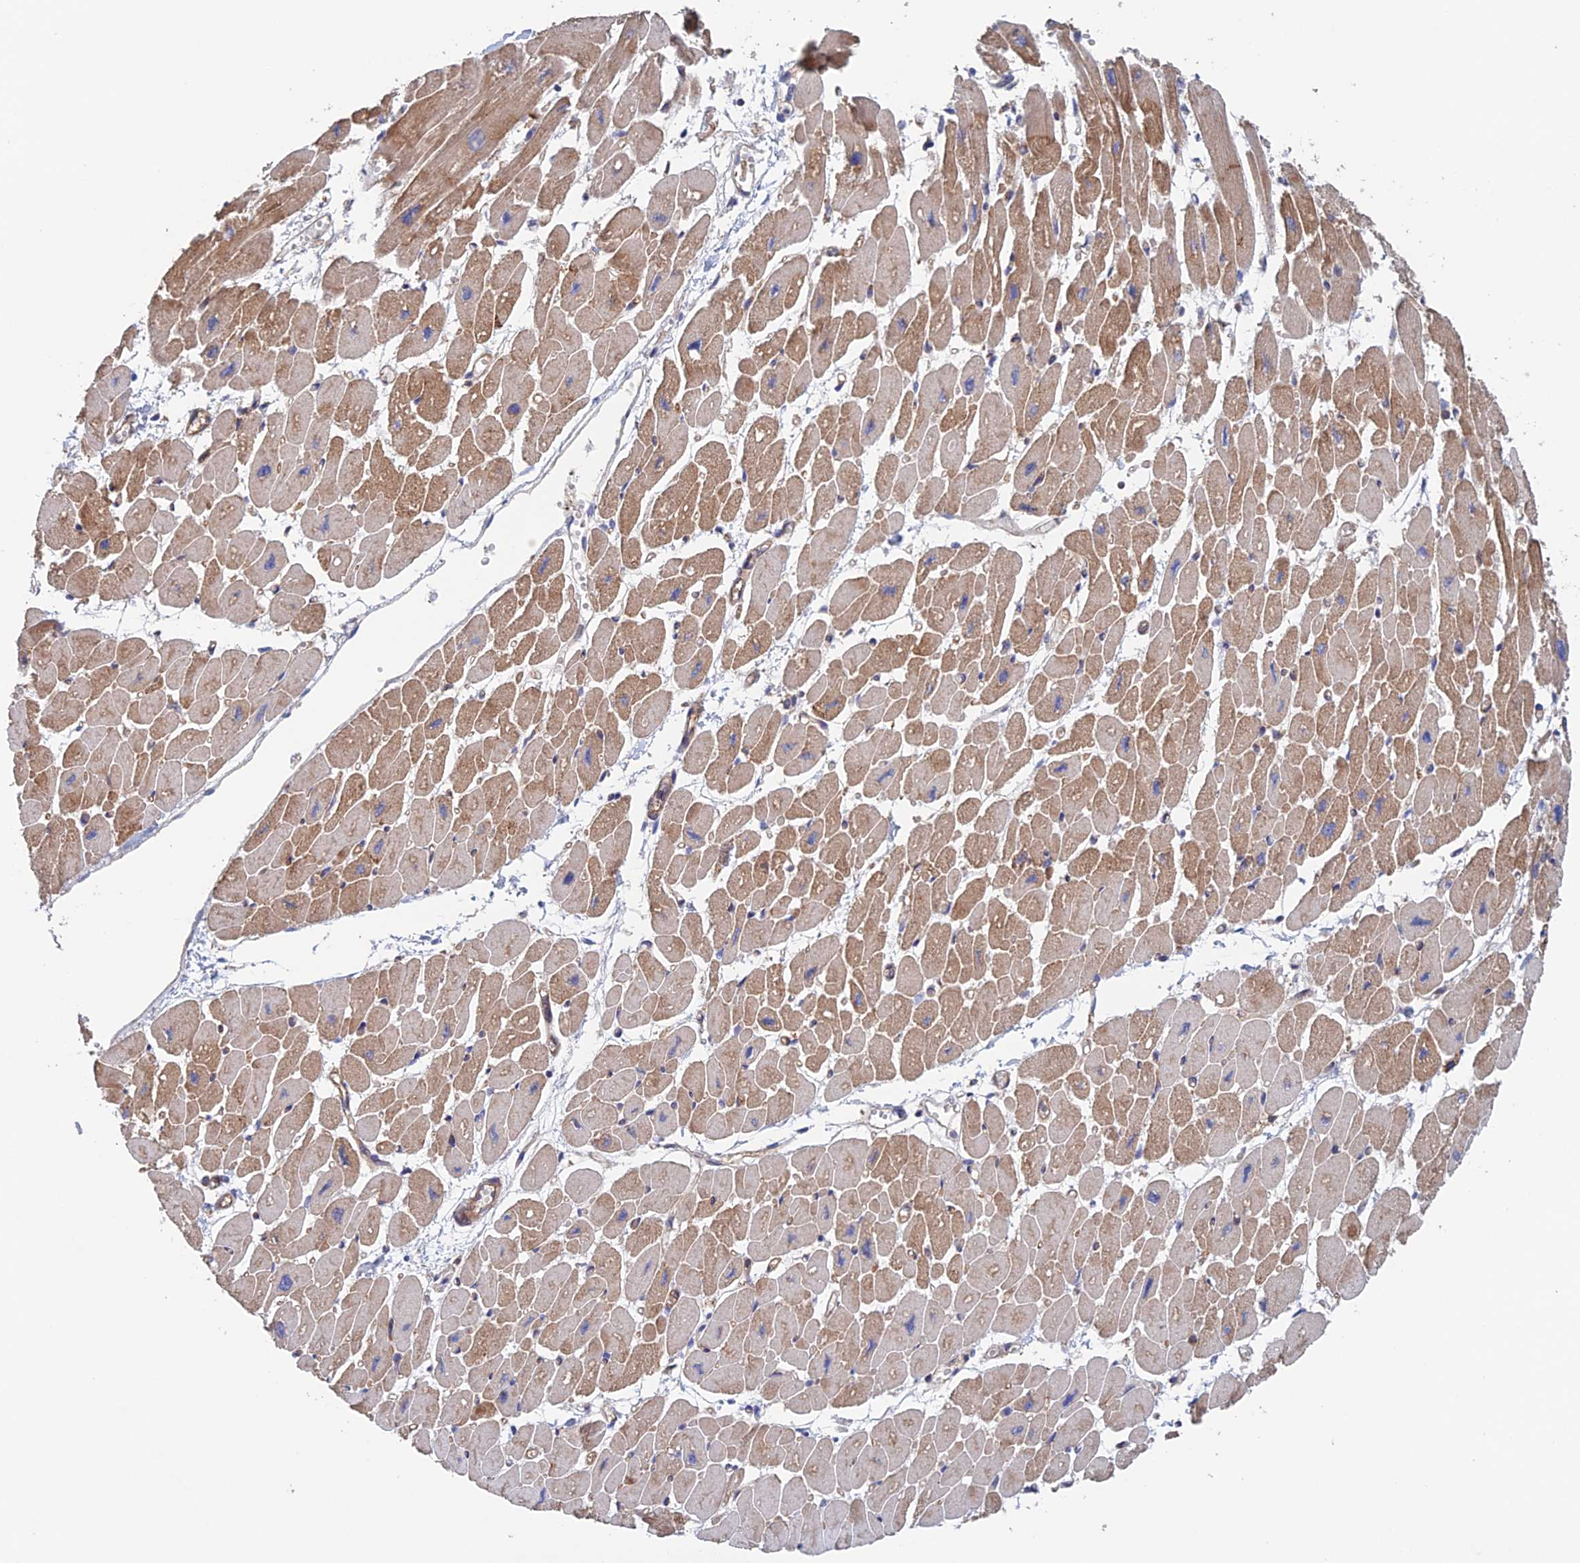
{"staining": {"intensity": "moderate", "quantity": "25%-75%", "location": "cytoplasmic/membranous"}, "tissue": "heart muscle", "cell_type": "Cardiomyocytes", "image_type": "normal", "snomed": [{"axis": "morphology", "description": "Normal tissue, NOS"}, {"axis": "topography", "description": "Heart"}], "caption": "Moderate cytoplasmic/membranous expression for a protein is identified in about 25%-75% of cardiomyocytes of unremarkable heart muscle using immunohistochemistry.", "gene": "NUDT16L1", "patient": {"sex": "female", "age": 54}}